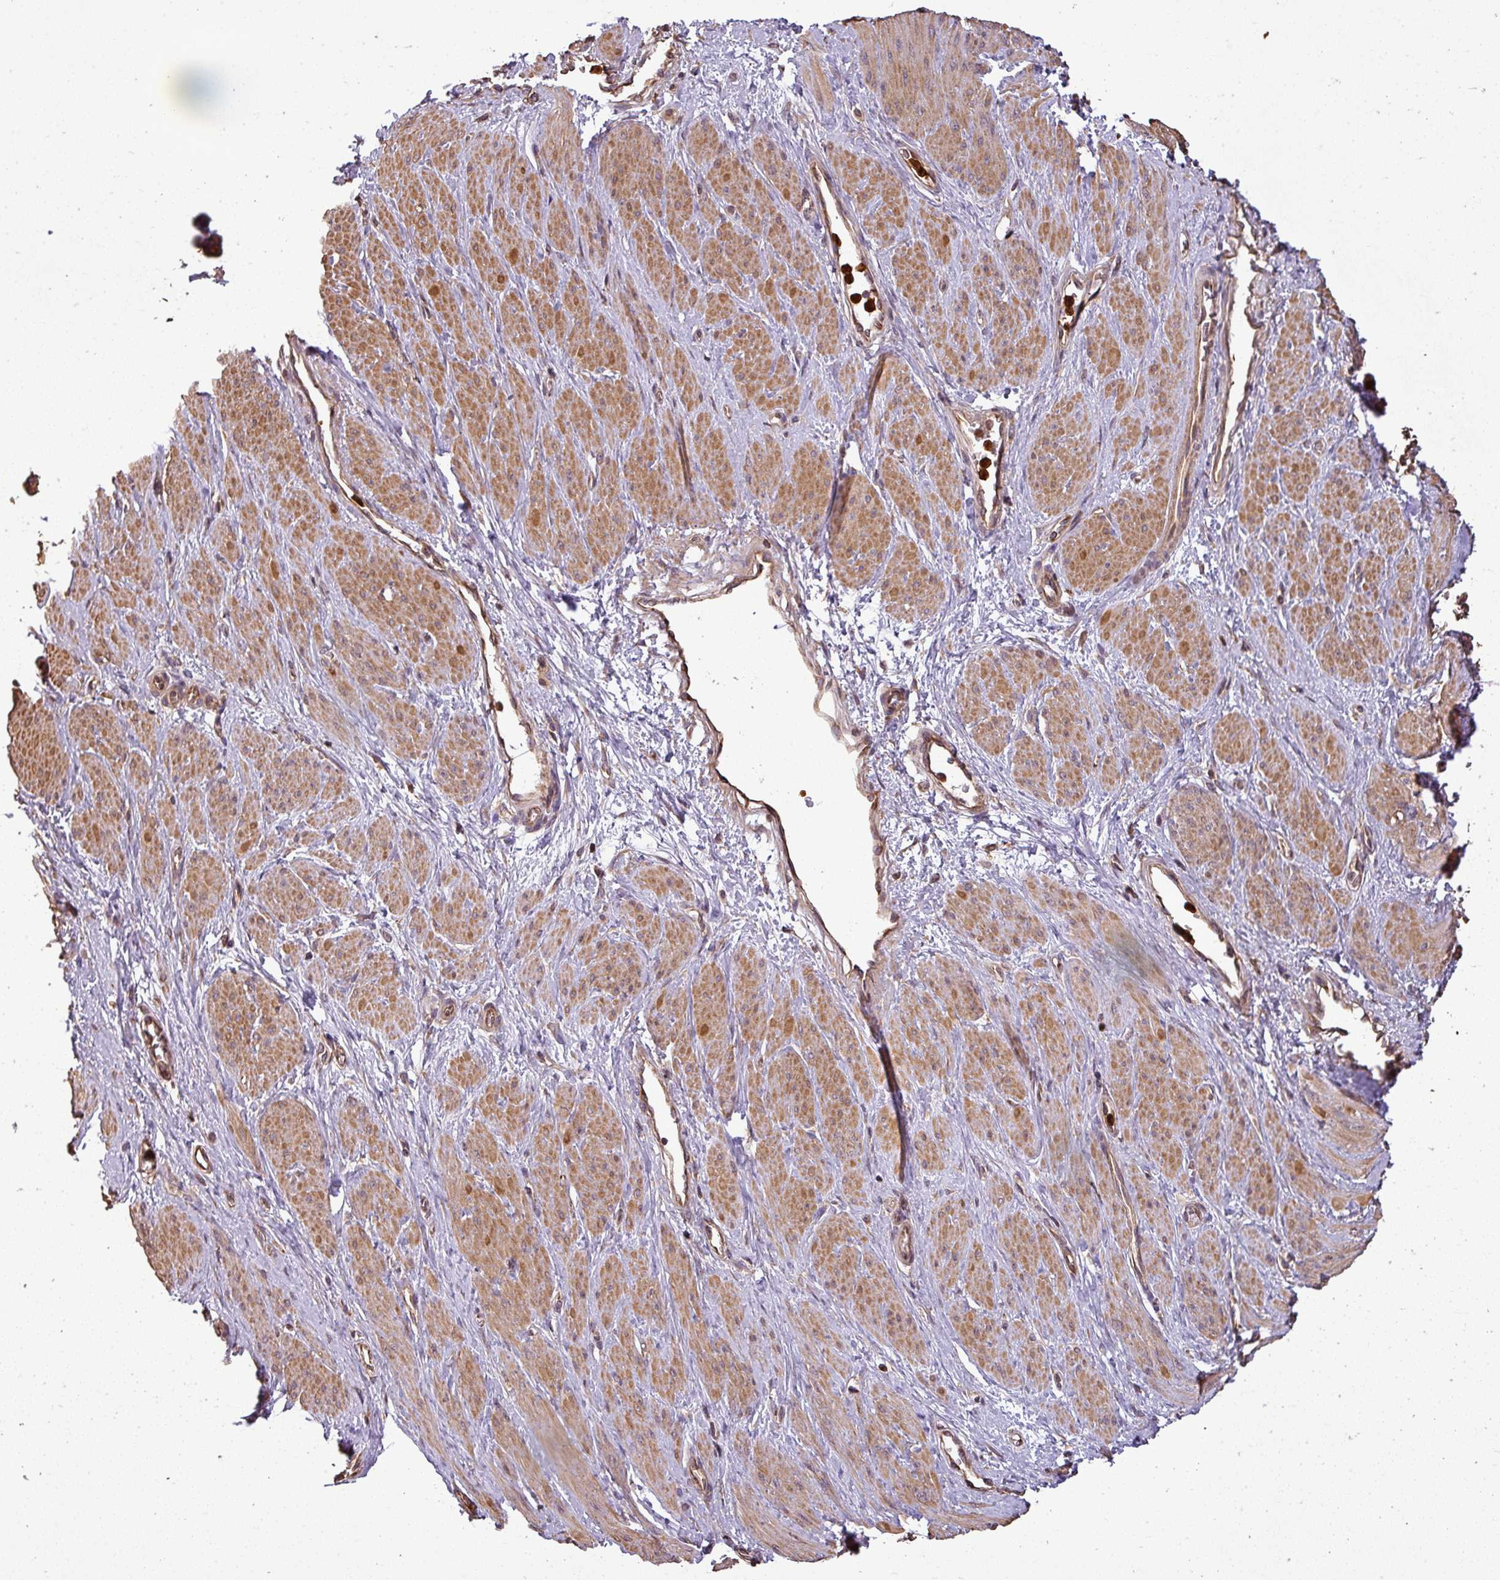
{"staining": {"intensity": "moderate", "quantity": "25%-75%", "location": "cytoplasmic/membranous"}, "tissue": "smooth muscle", "cell_type": "Smooth muscle cells", "image_type": "normal", "snomed": [{"axis": "morphology", "description": "Normal tissue, NOS"}, {"axis": "topography", "description": "Smooth muscle"}, {"axis": "topography", "description": "Uterus"}], "caption": "Moderate cytoplasmic/membranous staining for a protein is appreciated in approximately 25%-75% of smooth muscle cells of unremarkable smooth muscle using immunohistochemistry (IHC).", "gene": "PLEKHM1", "patient": {"sex": "female", "age": 39}}